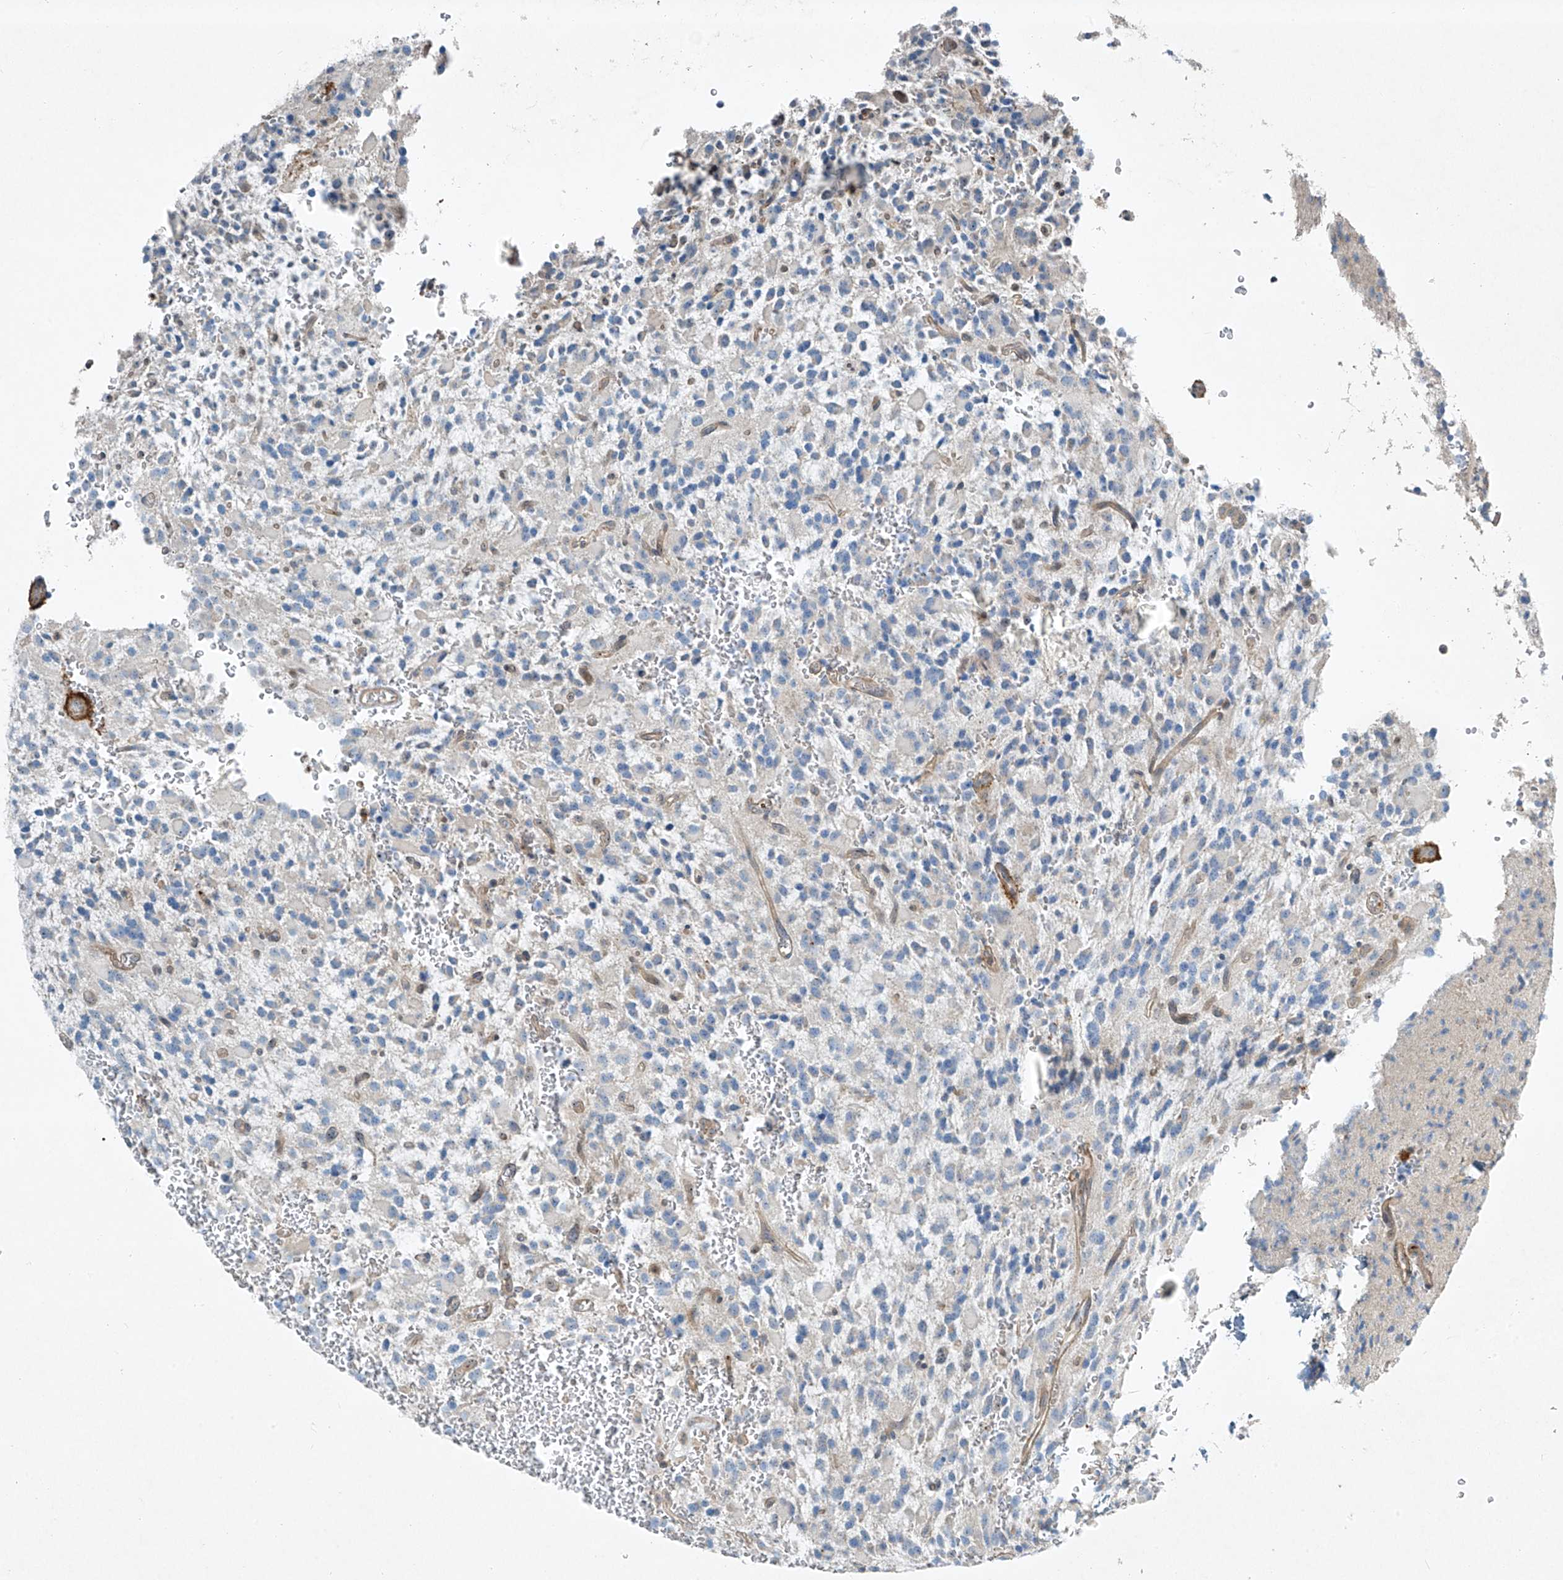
{"staining": {"intensity": "negative", "quantity": "none", "location": "none"}, "tissue": "glioma", "cell_type": "Tumor cells", "image_type": "cancer", "snomed": [{"axis": "morphology", "description": "Glioma, malignant, High grade"}, {"axis": "topography", "description": "Brain"}], "caption": "Glioma was stained to show a protein in brown. There is no significant positivity in tumor cells.", "gene": "PPCS", "patient": {"sex": "male", "age": 34}}